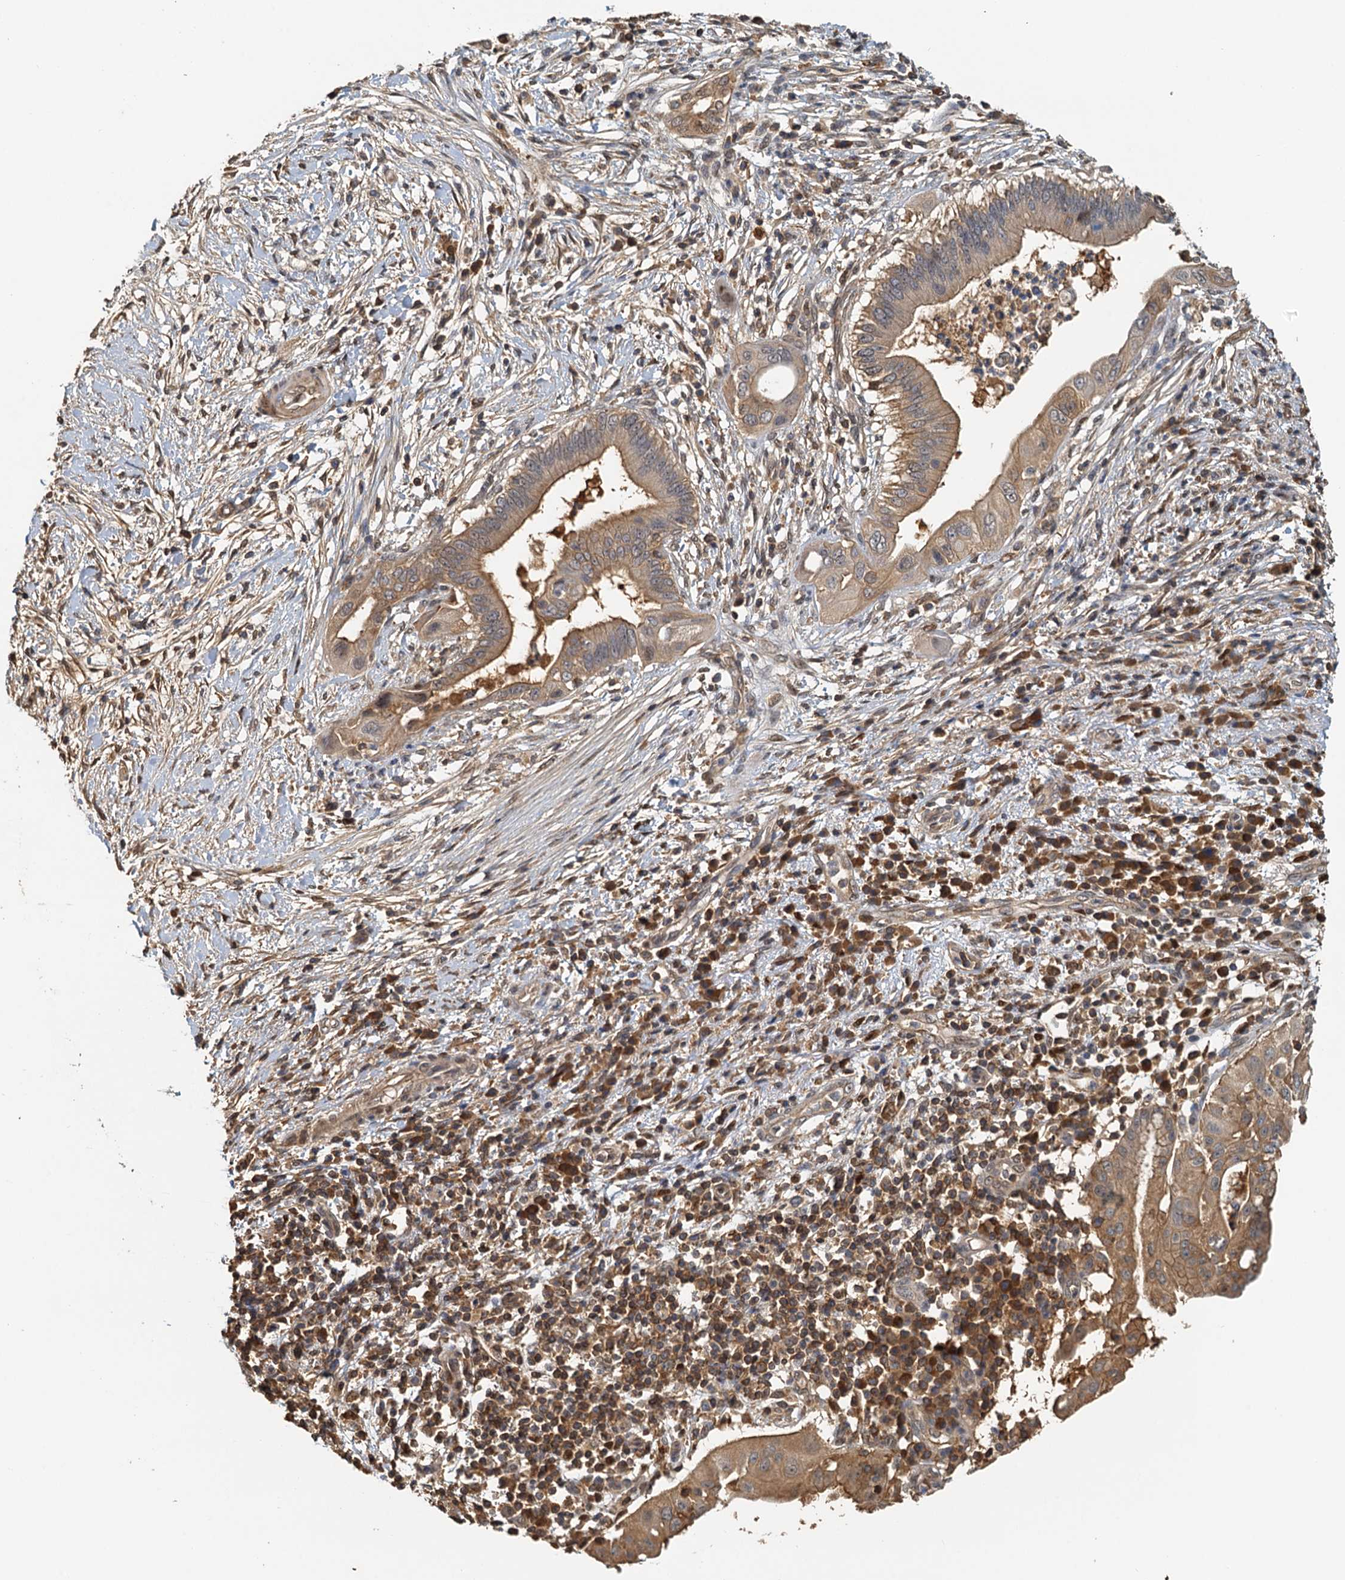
{"staining": {"intensity": "moderate", "quantity": ">75%", "location": "cytoplasmic/membranous"}, "tissue": "pancreatic cancer", "cell_type": "Tumor cells", "image_type": "cancer", "snomed": [{"axis": "morphology", "description": "Adenocarcinoma, NOS"}, {"axis": "topography", "description": "Pancreas"}], "caption": "The histopathology image reveals immunohistochemical staining of pancreatic cancer. There is moderate cytoplasmic/membranous staining is appreciated in about >75% of tumor cells. (brown staining indicates protein expression, while blue staining denotes nuclei).", "gene": "UBL7", "patient": {"sex": "male", "age": 68}}